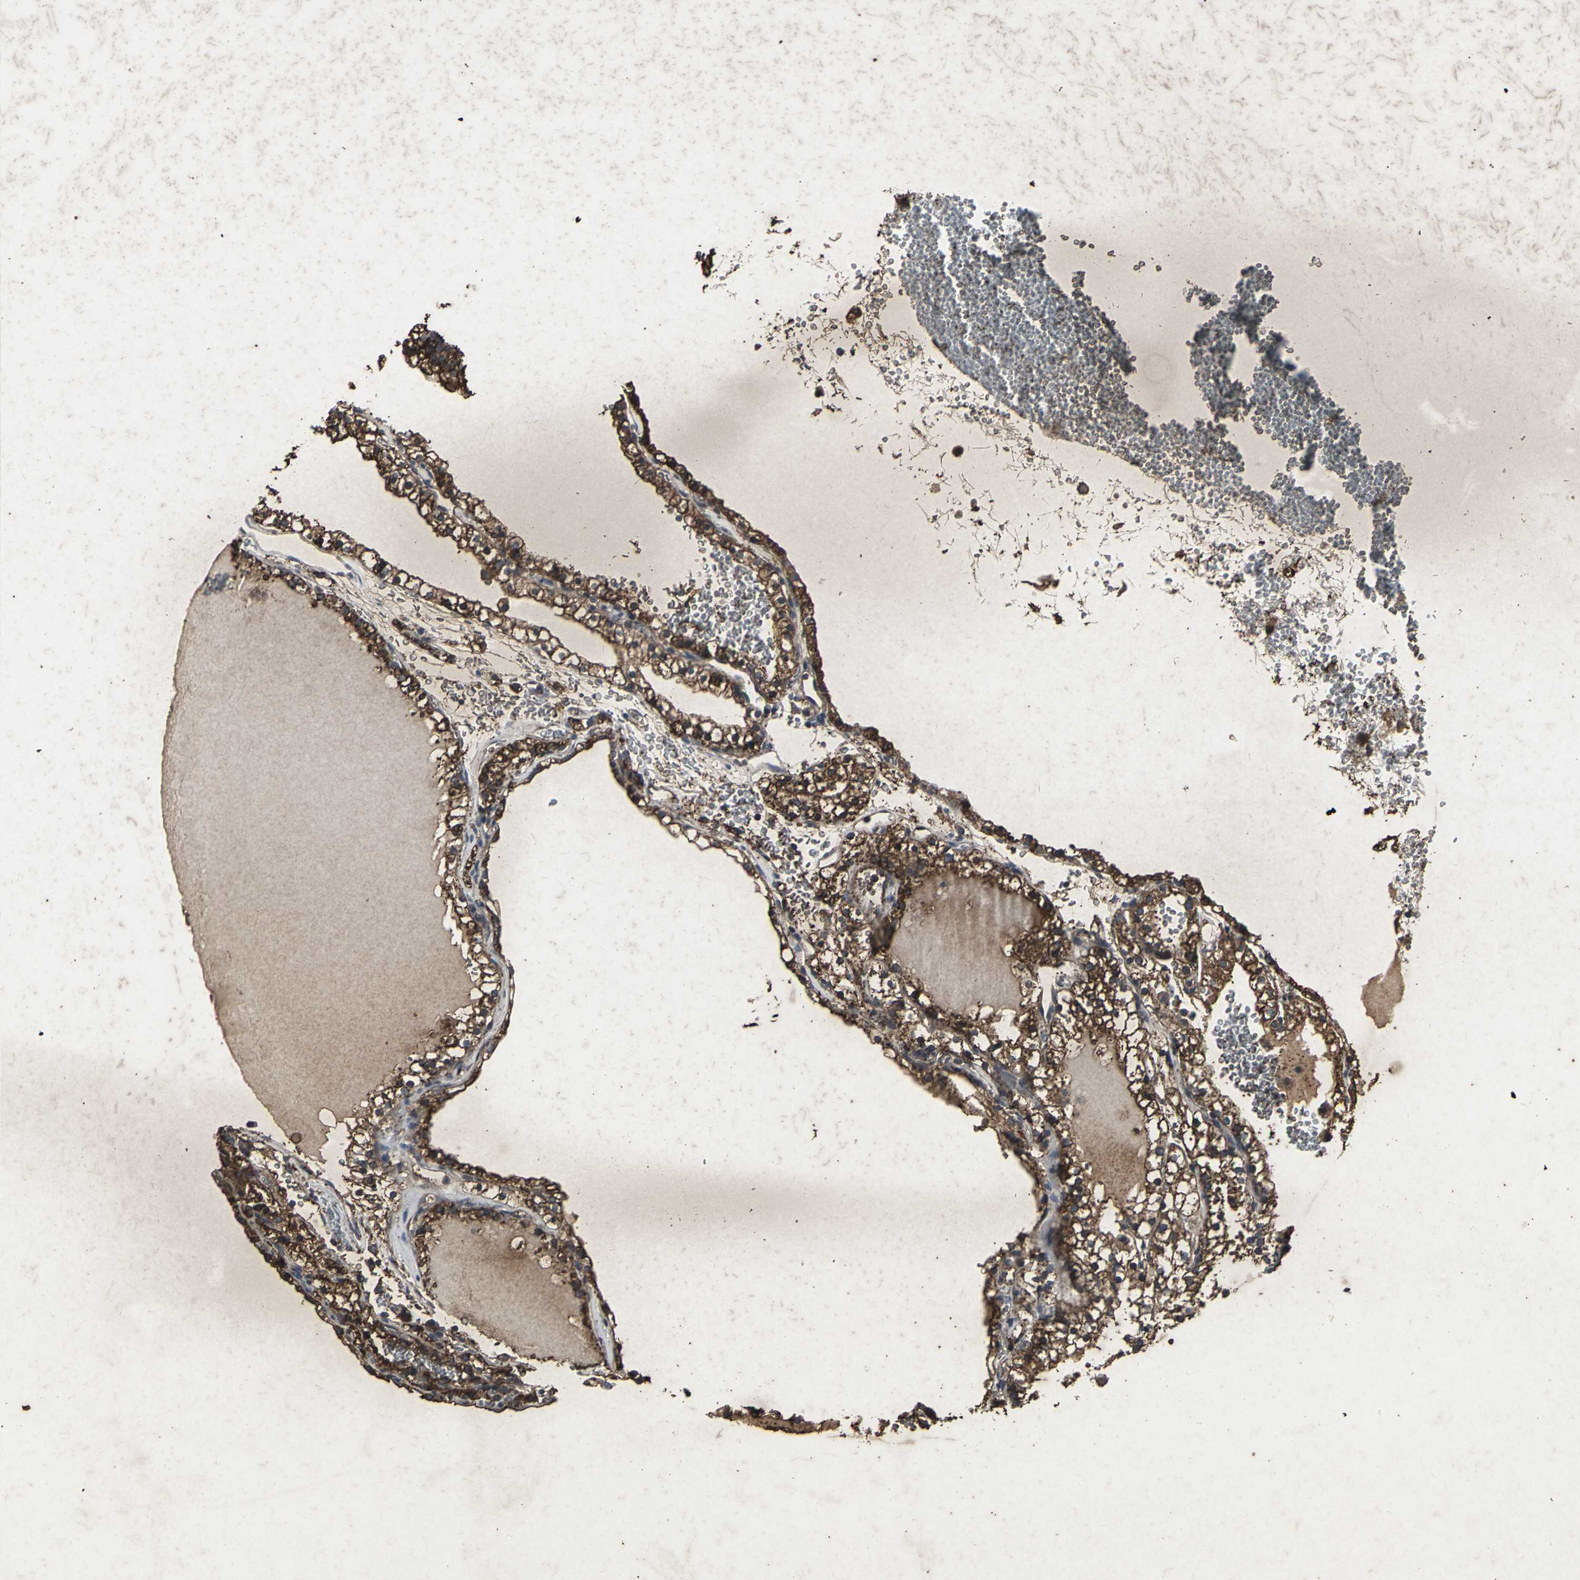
{"staining": {"intensity": "strong", "quantity": ">75%", "location": "cytoplasmic/membranous"}, "tissue": "renal cancer", "cell_type": "Tumor cells", "image_type": "cancer", "snomed": [{"axis": "morphology", "description": "Adenocarcinoma, NOS"}, {"axis": "topography", "description": "Kidney"}], "caption": "Tumor cells demonstrate high levels of strong cytoplasmic/membranous positivity in about >75% of cells in renal adenocarcinoma.", "gene": "CCR9", "patient": {"sex": "female", "age": 41}}